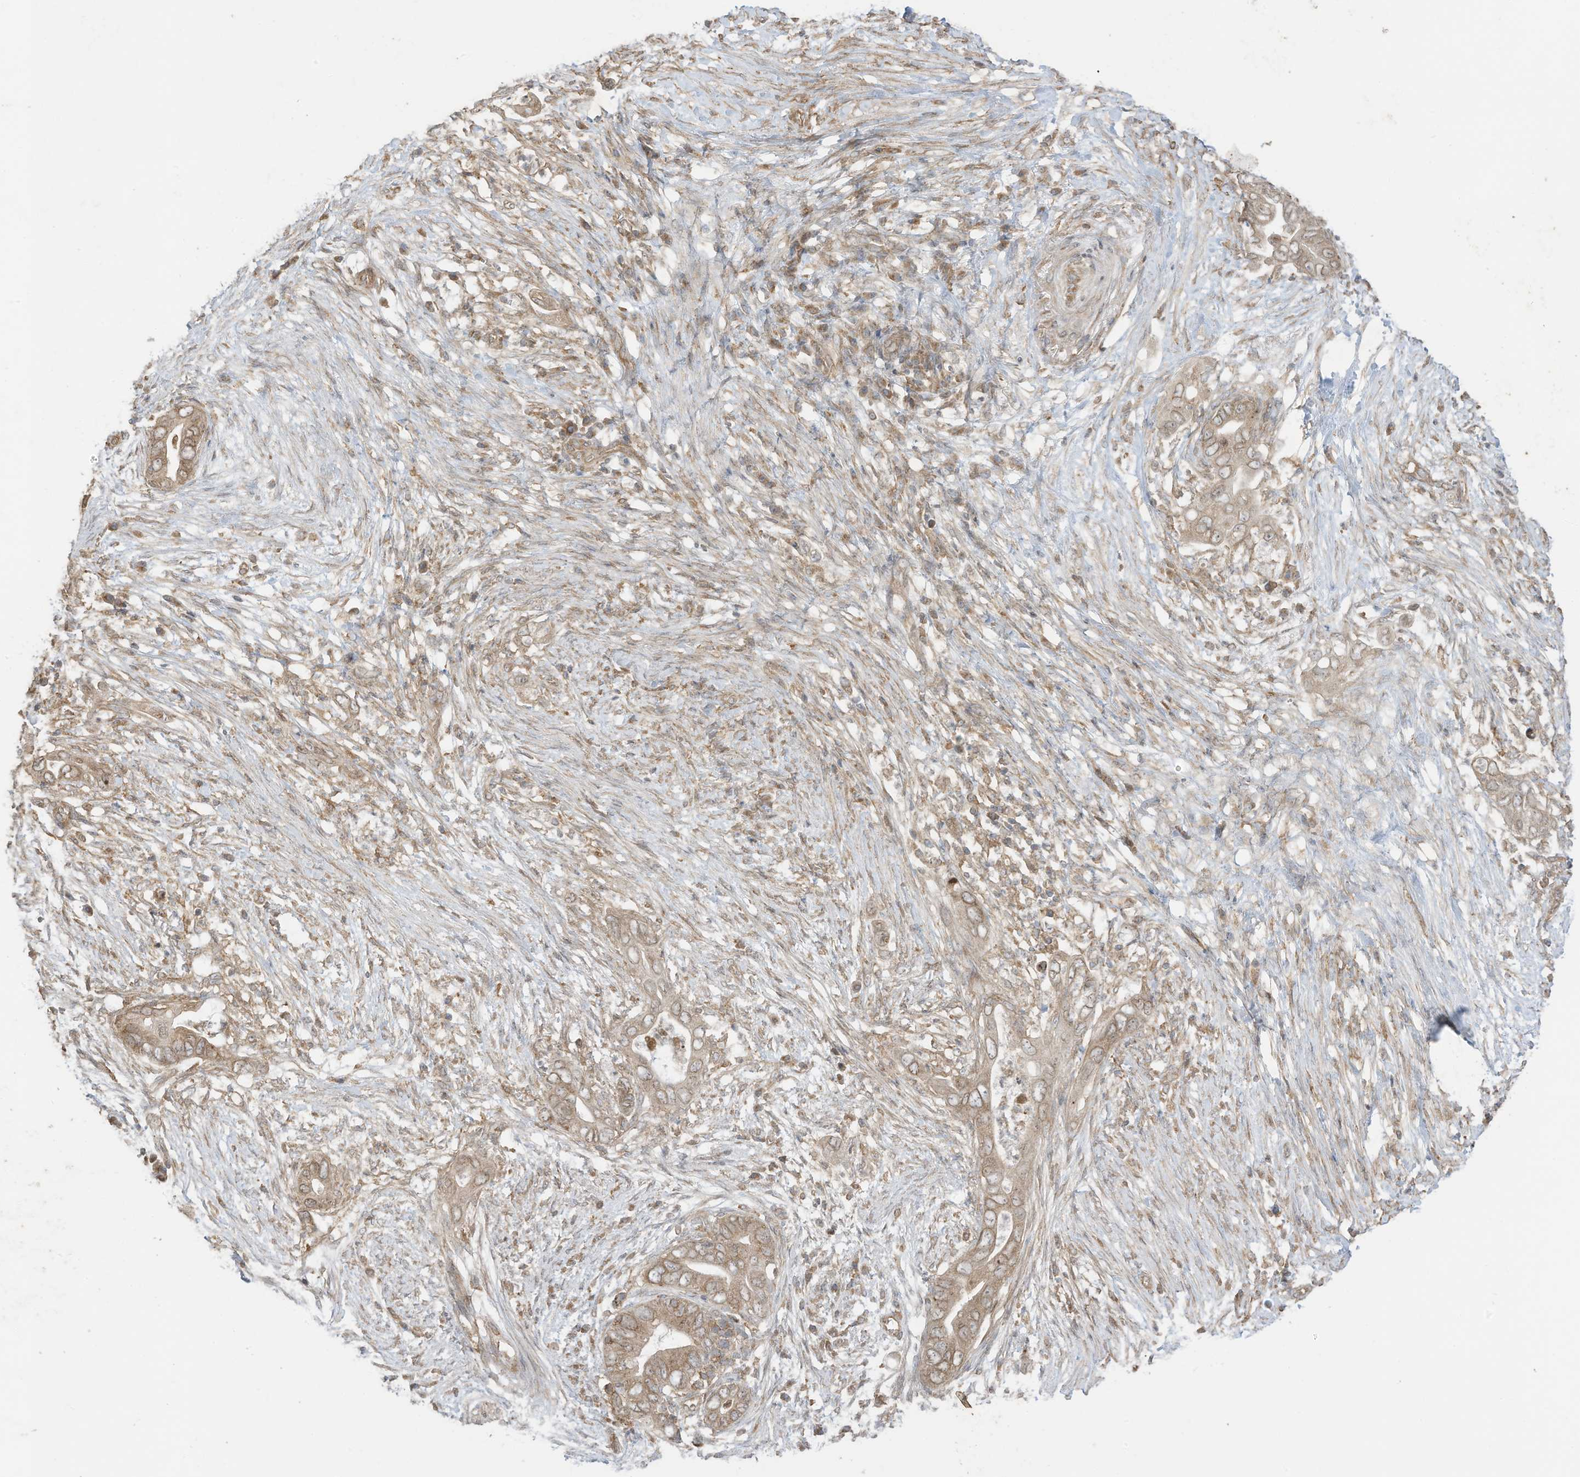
{"staining": {"intensity": "weak", "quantity": ">75%", "location": "cytoplasmic/membranous"}, "tissue": "pancreatic cancer", "cell_type": "Tumor cells", "image_type": "cancer", "snomed": [{"axis": "morphology", "description": "Adenocarcinoma, NOS"}, {"axis": "topography", "description": "Pancreas"}], "caption": "The immunohistochemical stain shows weak cytoplasmic/membranous expression in tumor cells of pancreatic cancer tissue.", "gene": "CGAS", "patient": {"sex": "male", "age": 75}}